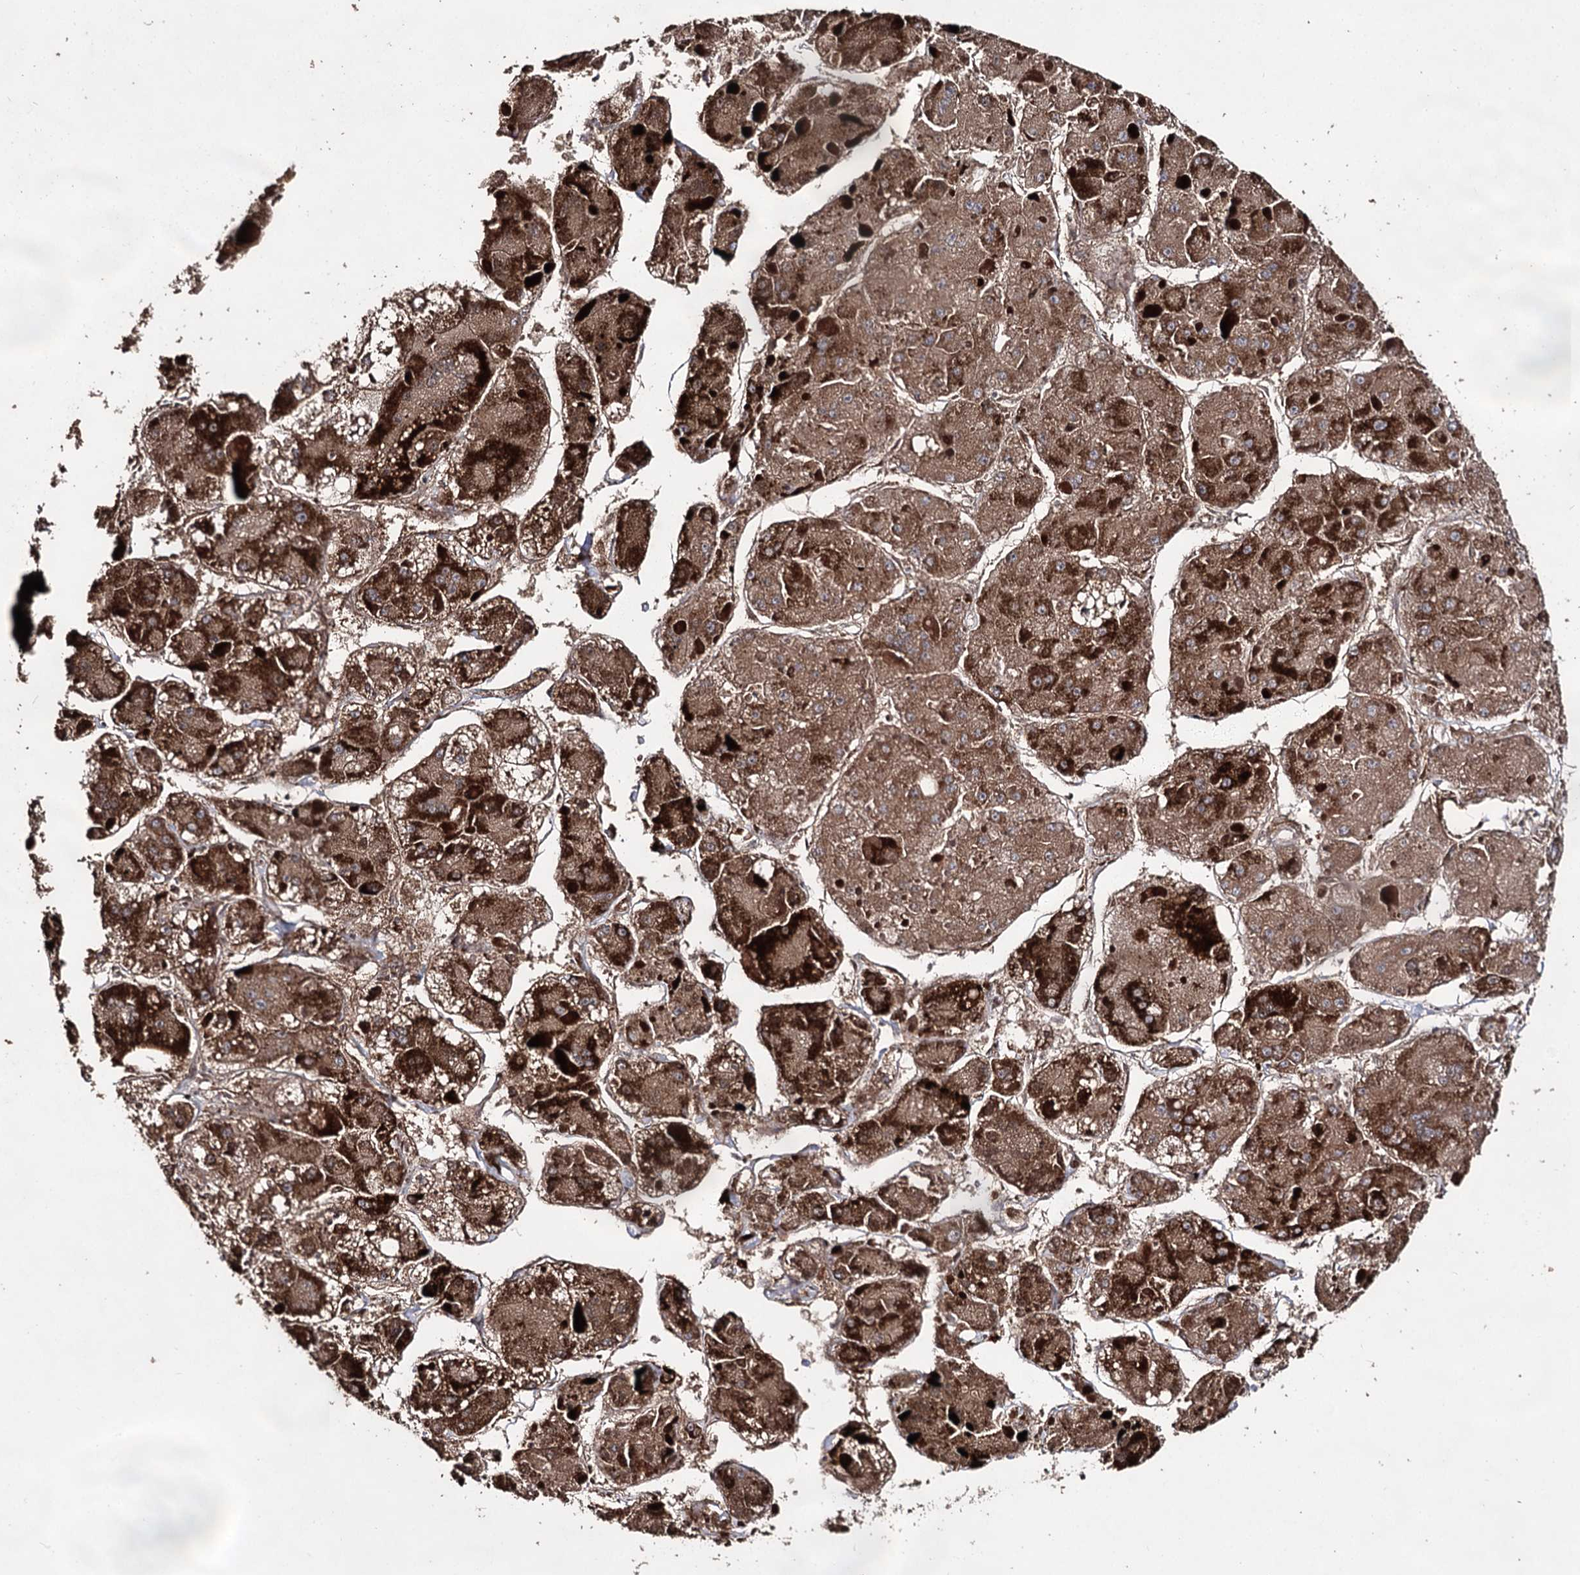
{"staining": {"intensity": "strong", "quantity": "25%-75%", "location": "cytoplasmic/membranous"}, "tissue": "liver cancer", "cell_type": "Tumor cells", "image_type": "cancer", "snomed": [{"axis": "morphology", "description": "Carcinoma, Hepatocellular, NOS"}, {"axis": "topography", "description": "Liver"}], "caption": "Approximately 25%-75% of tumor cells in human hepatocellular carcinoma (liver) show strong cytoplasmic/membranous protein expression as visualized by brown immunohistochemical staining.", "gene": "ACTR6", "patient": {"sex": "female", "age": 73}}